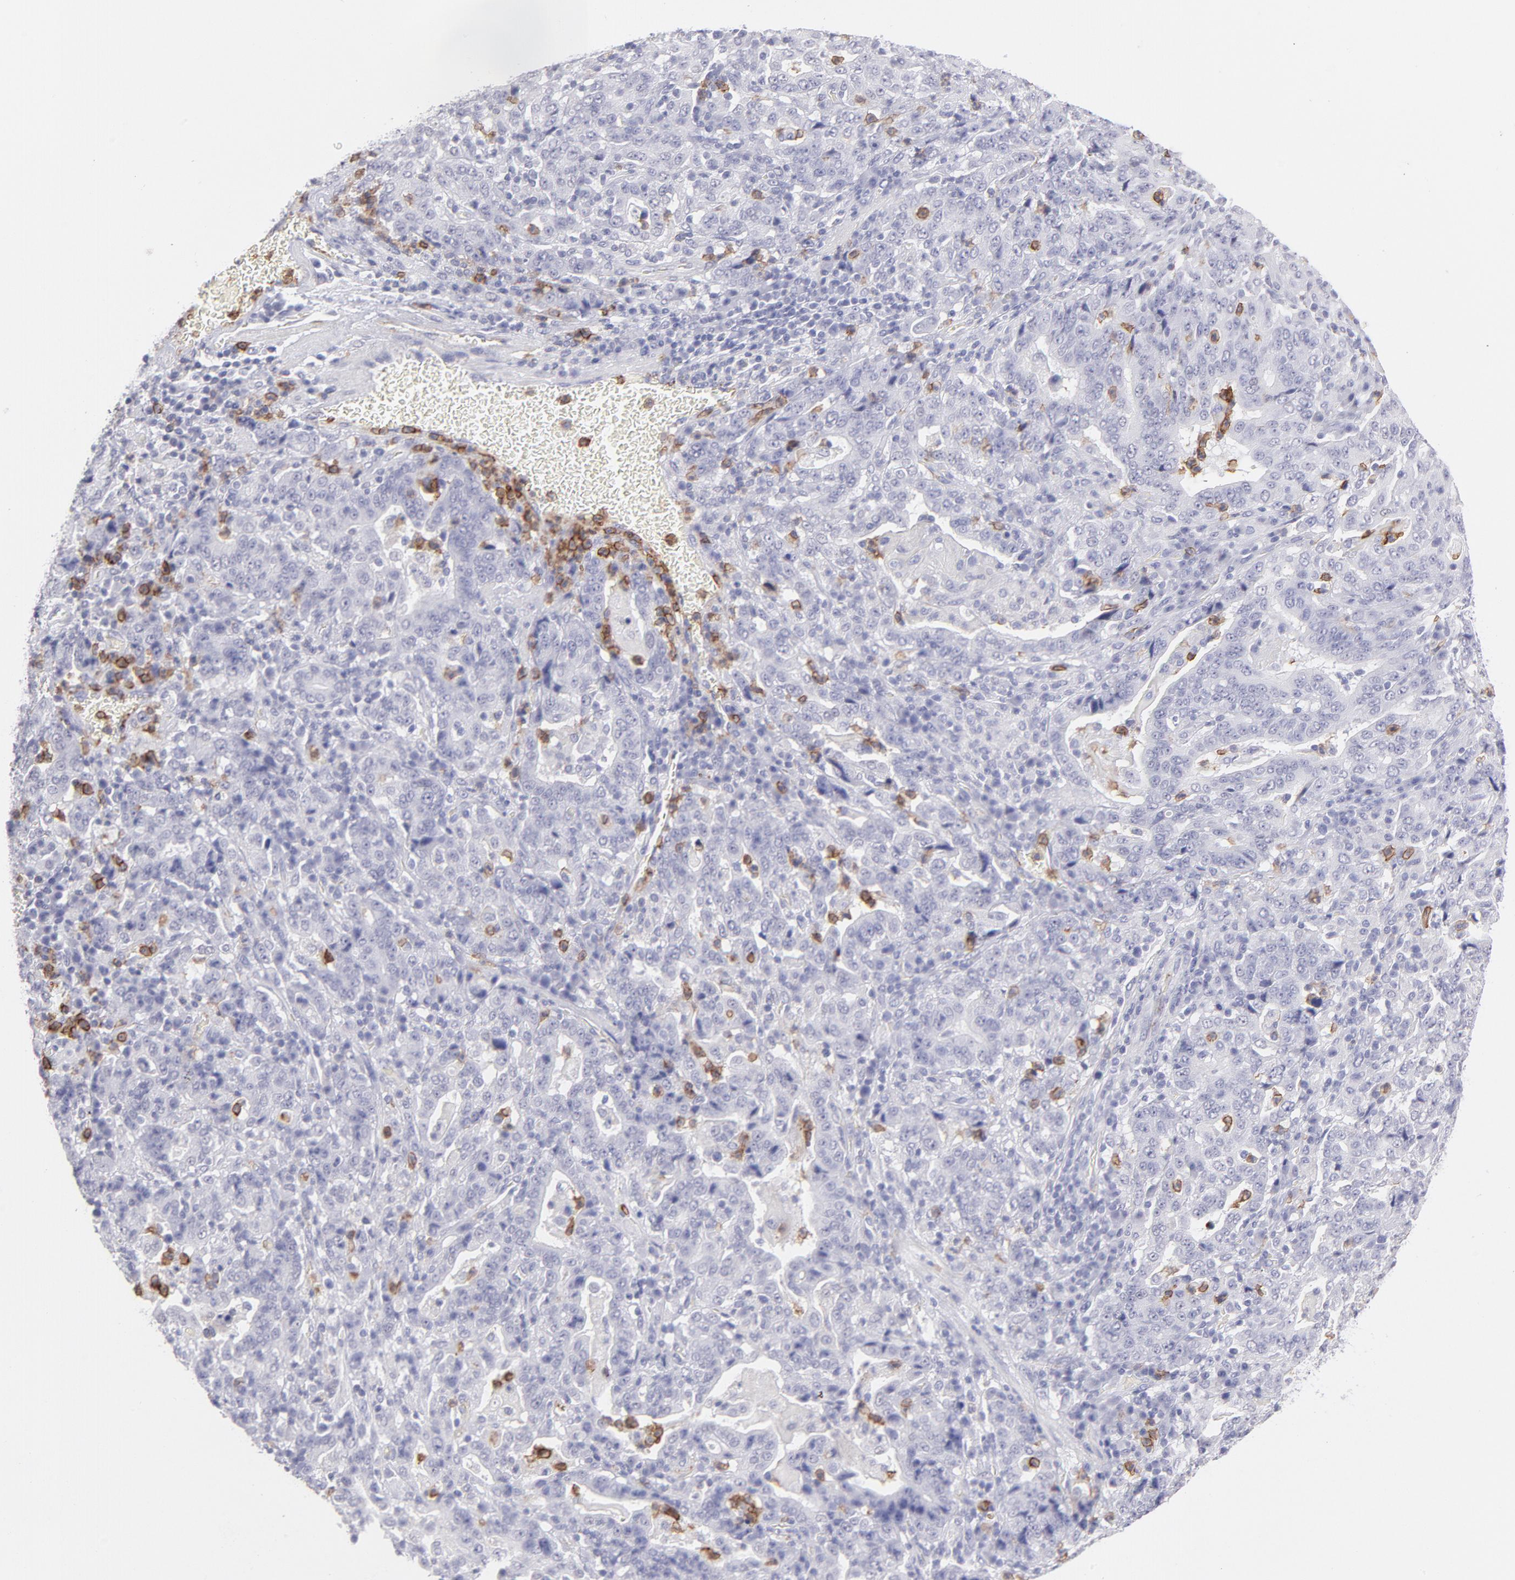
{"staining": {"intensity": "negative", "quantity": "none", "location": "none"}, "tissue": "stomach cancer", "cell_type": "Tumor cells", "image_type": "cancer", "snomed": [{"axis": "morphology", "description": "Normal tissue, NOS"}, {"axis": "morphology", "description": "Adenocarcinoma, NOS"}, {"axis": "topography", "description": "Stomach, upper"}, {"axis": "topography", "description": "Stomach"}], "caption": "This is a micrograph of IHC staining of stomach cancer (adenocarcinoma), which shows no positivity in tumor cells.", "gene": "LTB4R", "patient": {"sex": "male", "age": 59}}